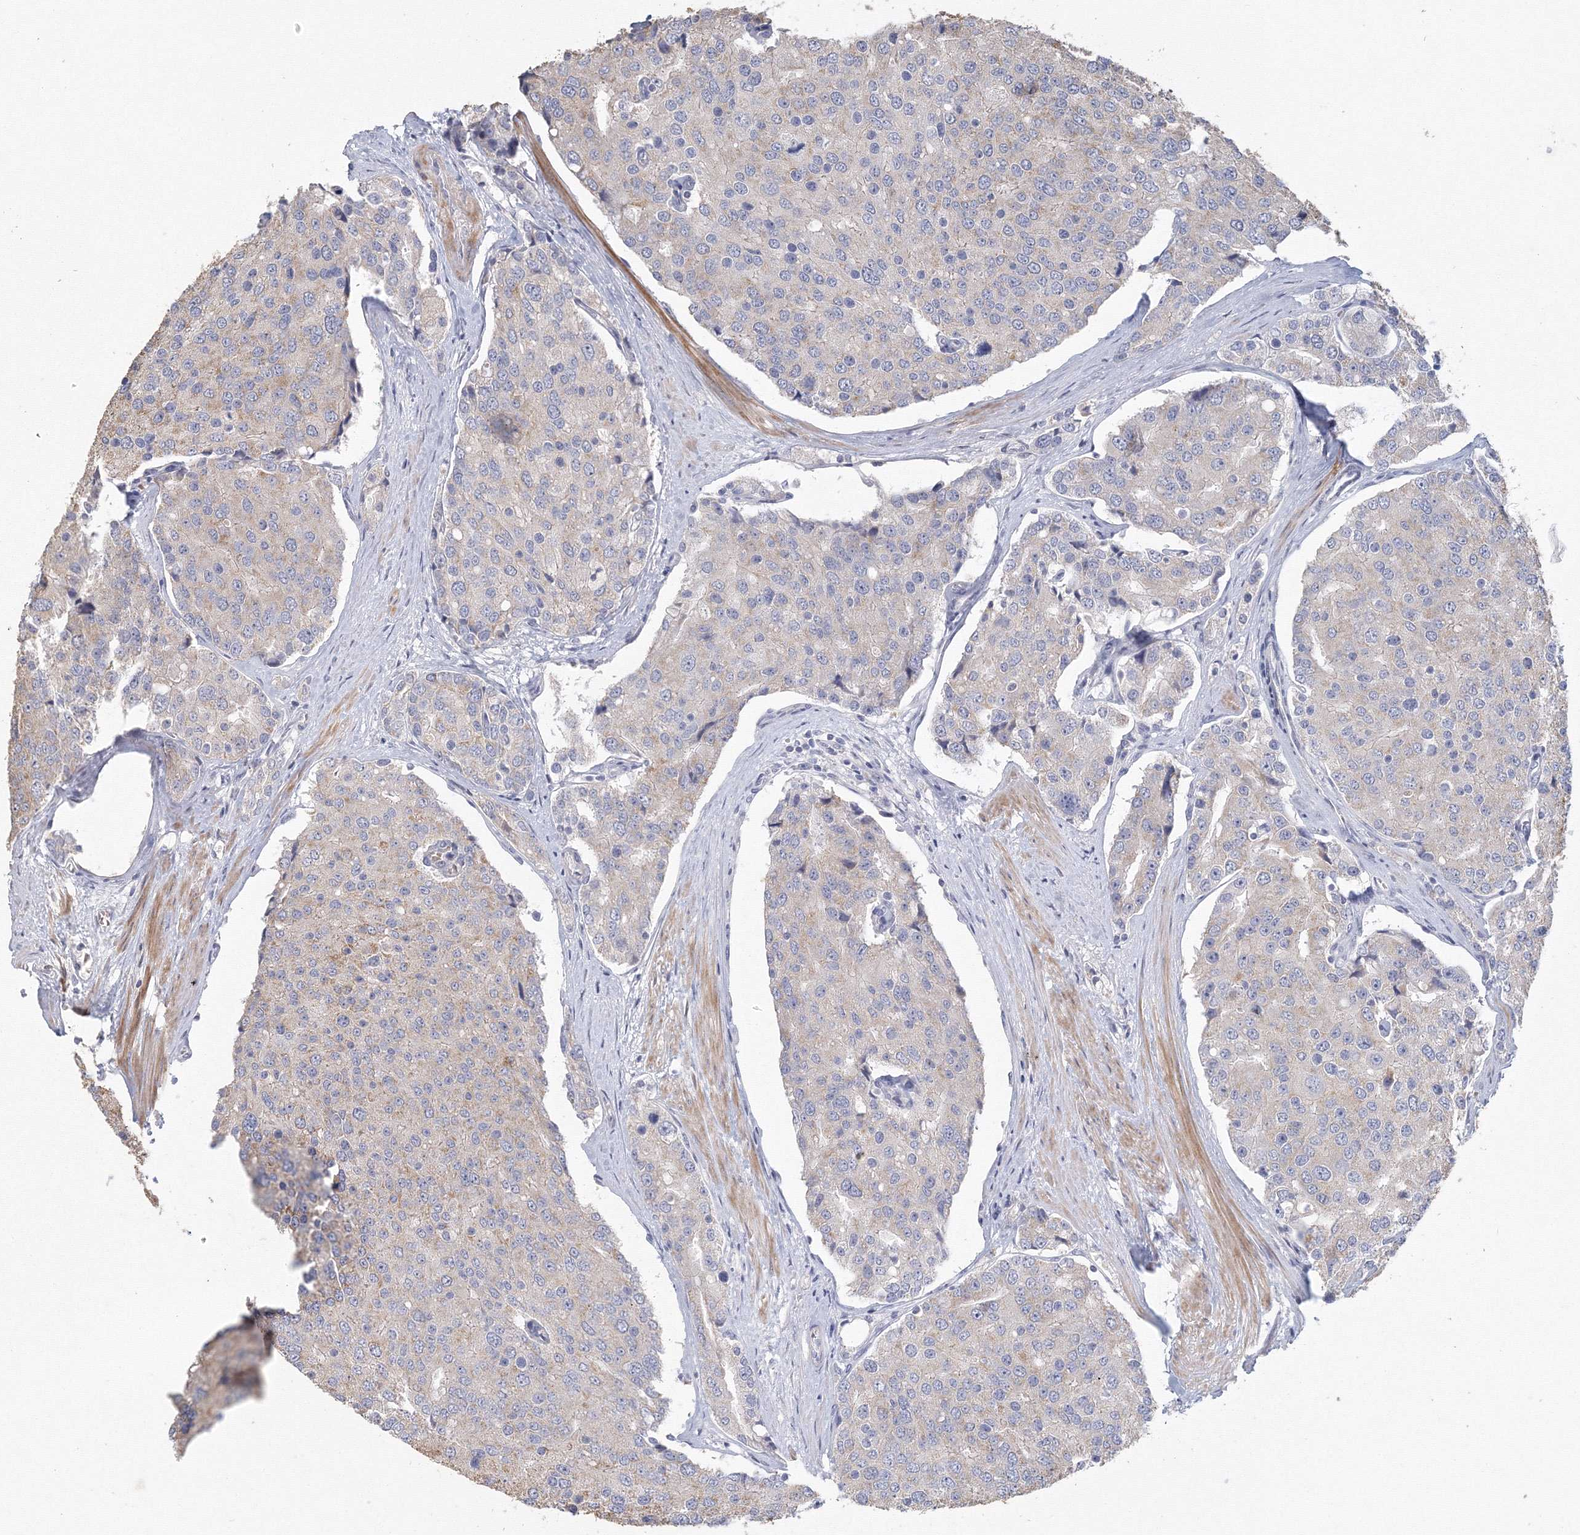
{"staining": {"intensity": "negative", "quantity": "none", "location": "none"}, "tissue": "prostate cancer", "cell_type": "Tumor cells", "image_type": "cancer", "snomed": [{"axis": "morphology", "description": "Adenocarcinoma, High grade"}, {"axis": "topography", "description": "Prostate"}], "caption": "This is an IHC photomicrograph of prostate adenocarcinoma (high-grade). There is no staining in tumor cells.", "gene": "TACC2", "patient": {"sex": "male", "age": 50}}